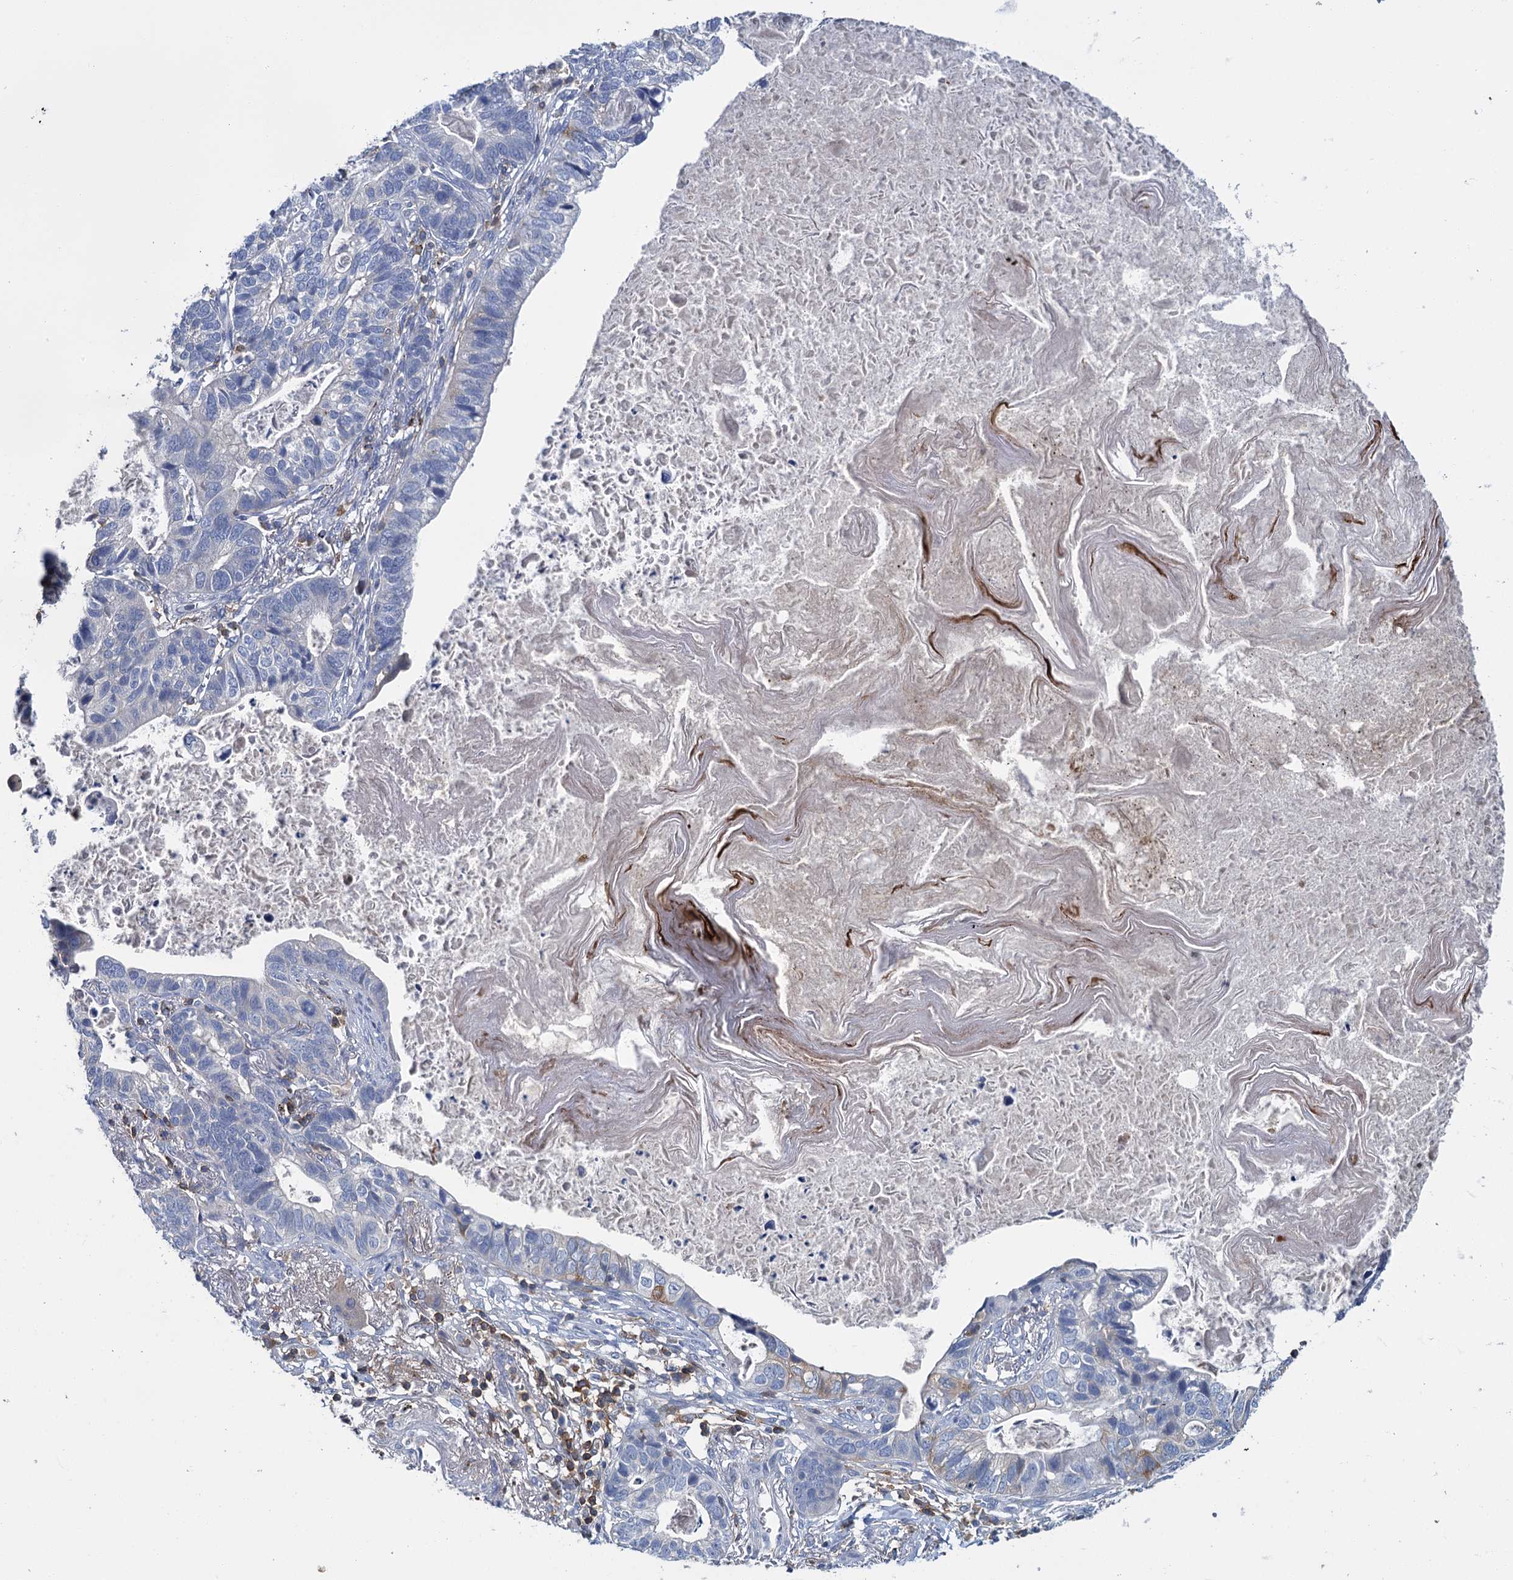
{"staining": {"intensity": "negative", "quantity": "none", "location": "none"}, "tissue": "lung cancer", "cell_type": "Tumor cells", "image_type": "cancer", "snomed": [{"axis": "morphology", "description": "Adenocarcinoma, NOS"}, {"axis": "topography", "description": "Lung"}], "caption": "IHC photomicrograph of neoplastic tissue: human lung adenocarcinoma stained with DAB (3,3'-diaminobenzidine) shows no significant protein positivity in tumor cells. (Brightfield microscopy of DAB (3,3'-diaminobenzidine) immunohistochemistry at high magnification).", "gene": "FGFR2", "patient": {"sex": "male", "age": 67}}